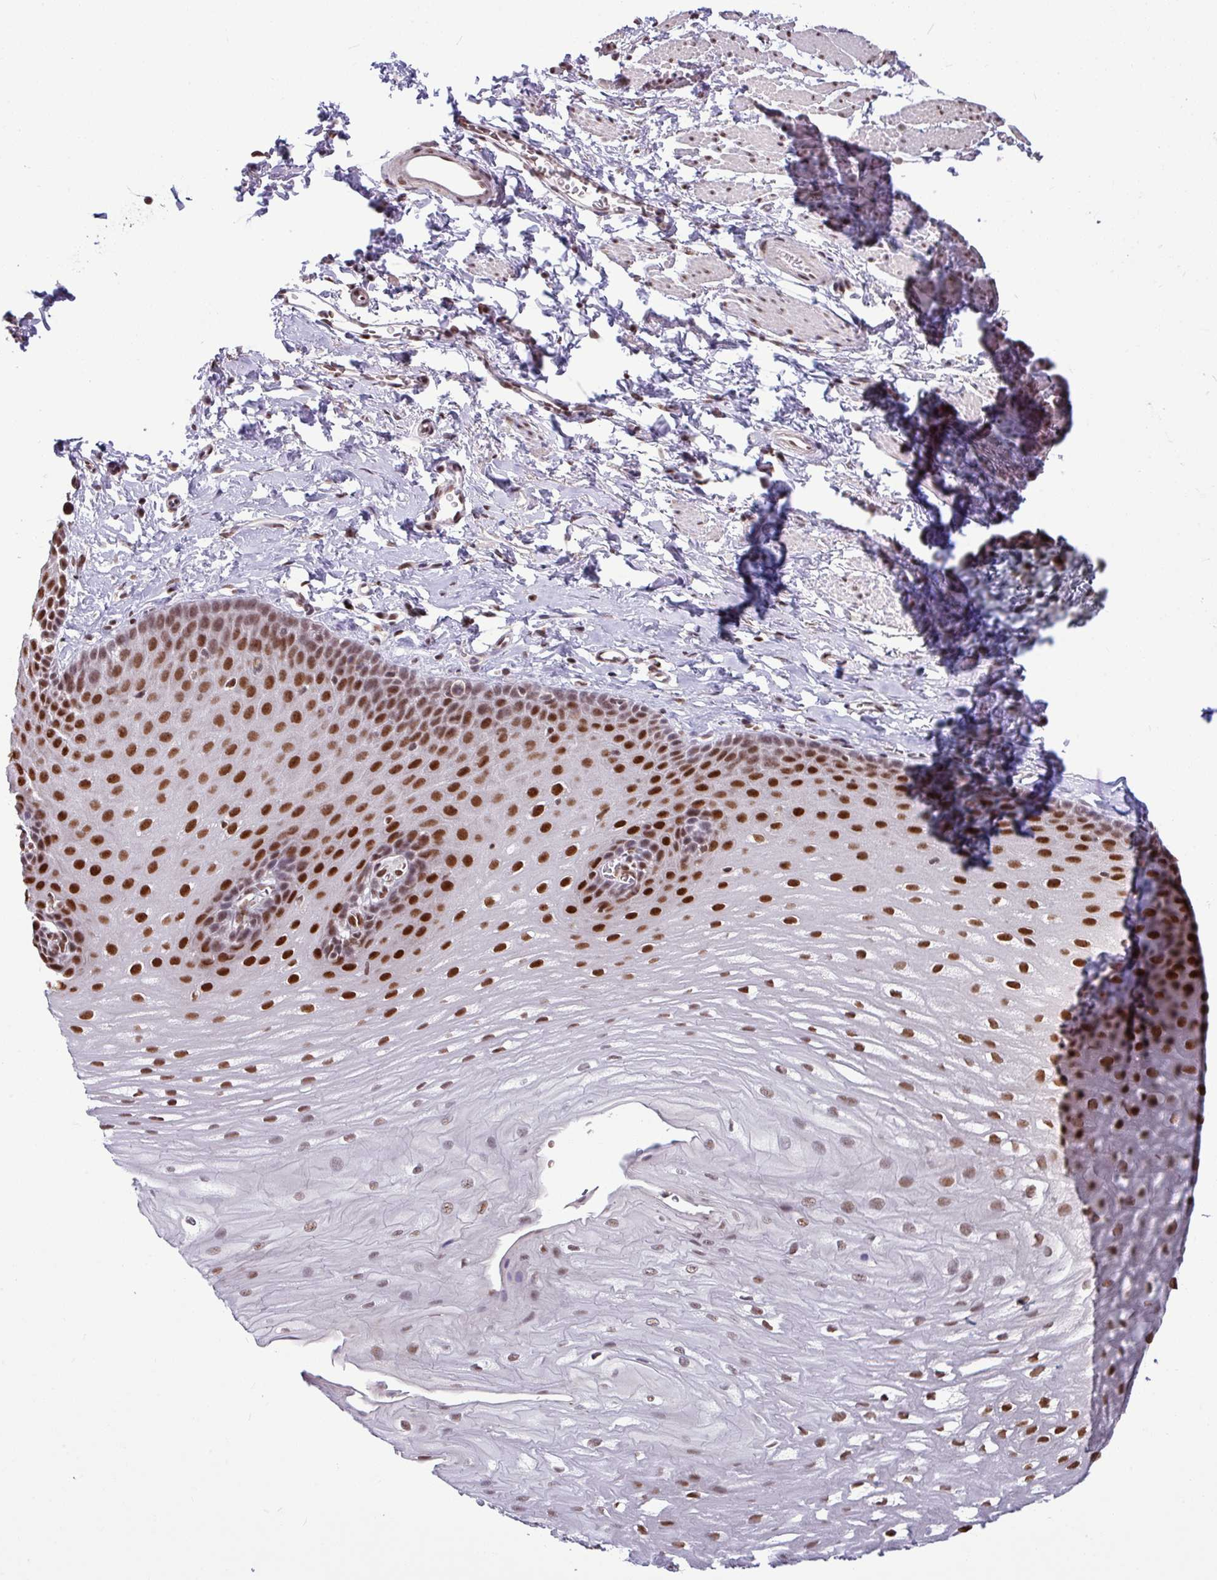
{"staining": {"intensity": "strong", "quantity": ">75%", "location": "nuclear"}, "tissue": "esophagus", "cell_type": "Squamous epithelial cells", "image_type": "normal", "snomed": [{"axis": "morphology", "description": "Normal tissue, NOS"}, {"axis": "topography", "description": "Esophagus"}], "caption": "Esophagus stained with DAB (3,3'-diaminobenzidine) immunohistochemistry (IHC) demonstrates high levels of strong nuclear expression in approximately >75% of squamous epithelial cells.", "gene": "TDG", "patient": {"sex": "male", "age": 70}}